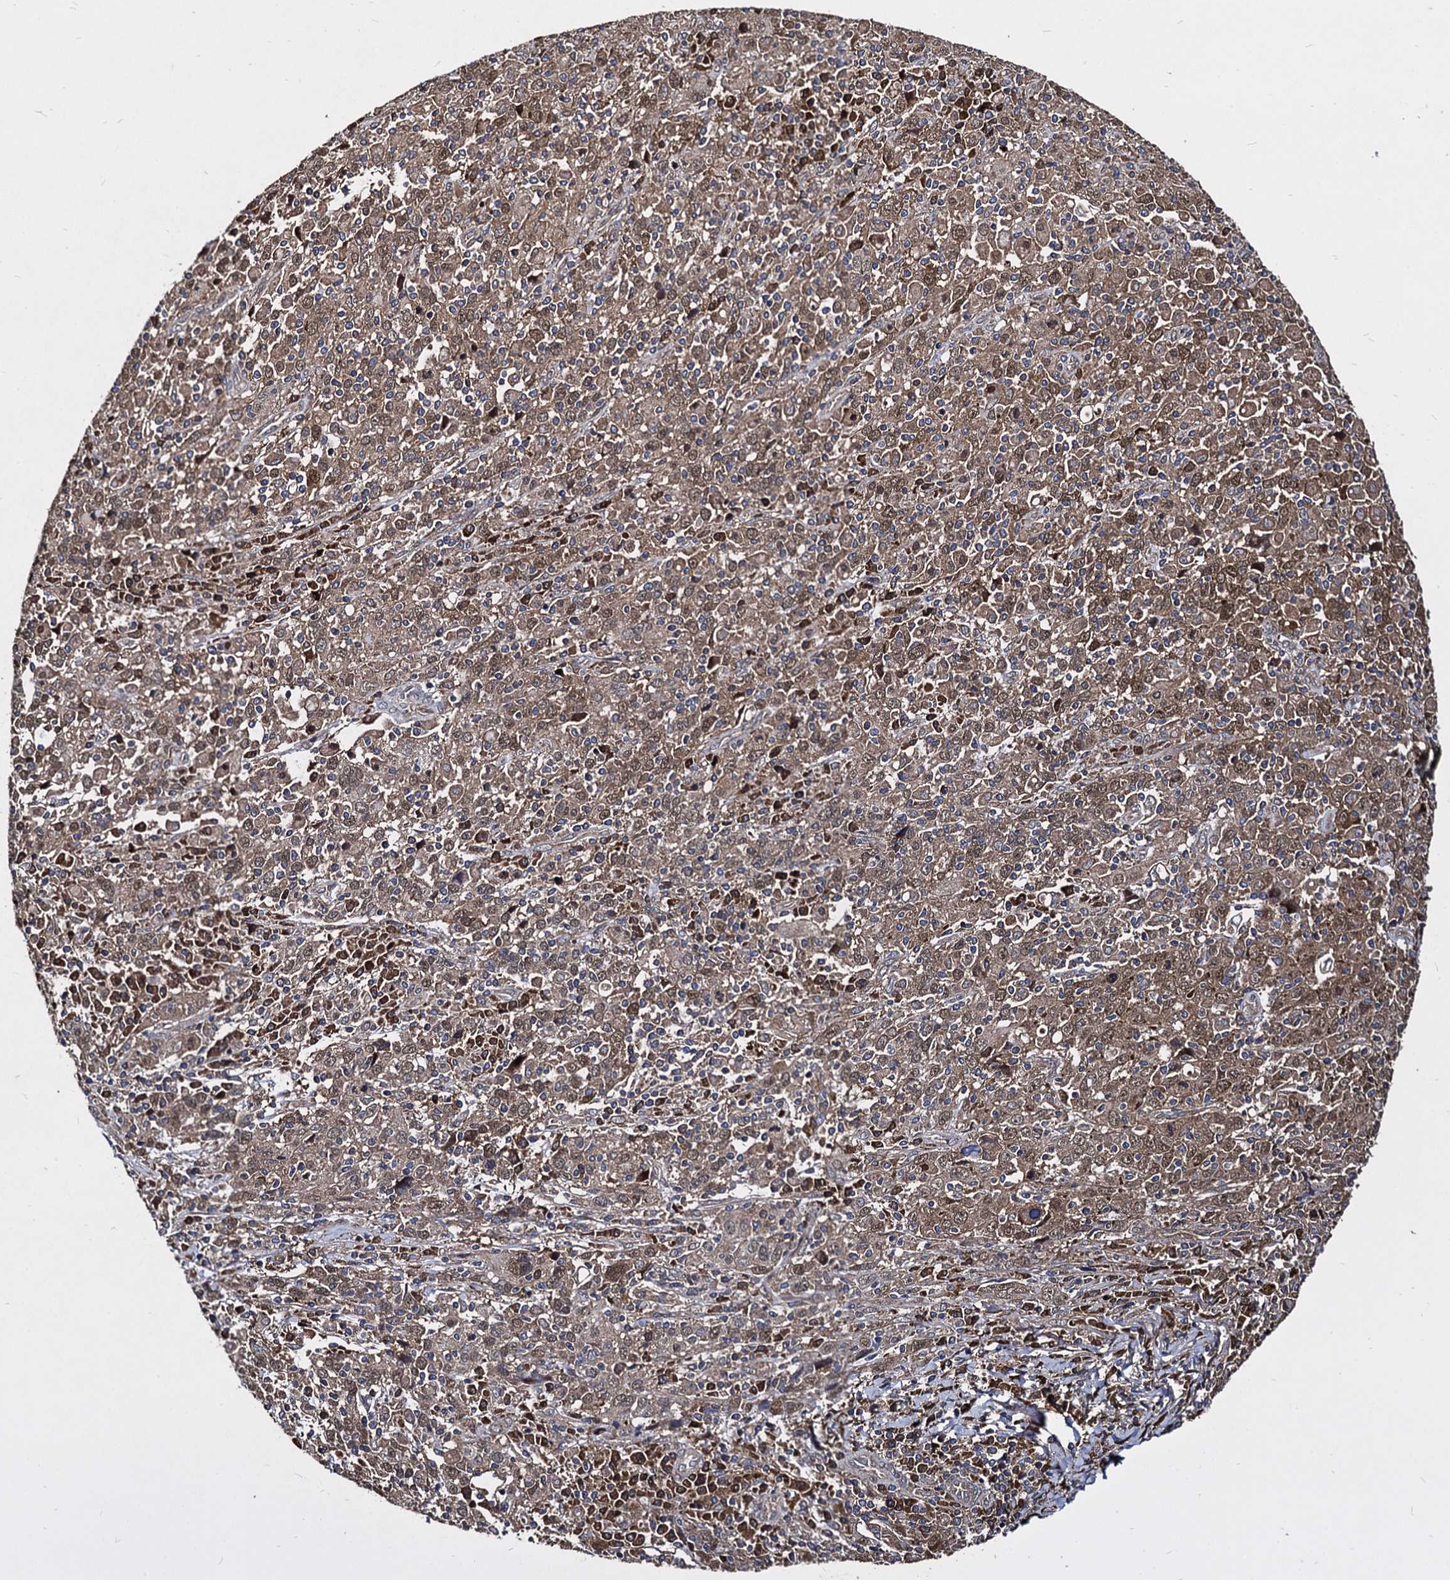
{"staining": {"intensity": "moderate", "quantity": ">75%", "location": "cytoplasmic/membranous,nuclear"}, "tissue": "cervical cancer", "cell_type": "Tumor cells", "image_type": "cancer", "snomed": [{"axis": "morphology", "description": "Squamous cell carcinoma, NOS"}, {"axis": "topography", "description": "Cervix"}], "caption": "Protein staining reveals moderate cytoplasmic/membranous and nuclear staining in approximately >75% of tumor cells in cervical cancer (squamous cell carcinoma).", "gene": "NME1", "patient": {"sex": "female", "age": 46}}